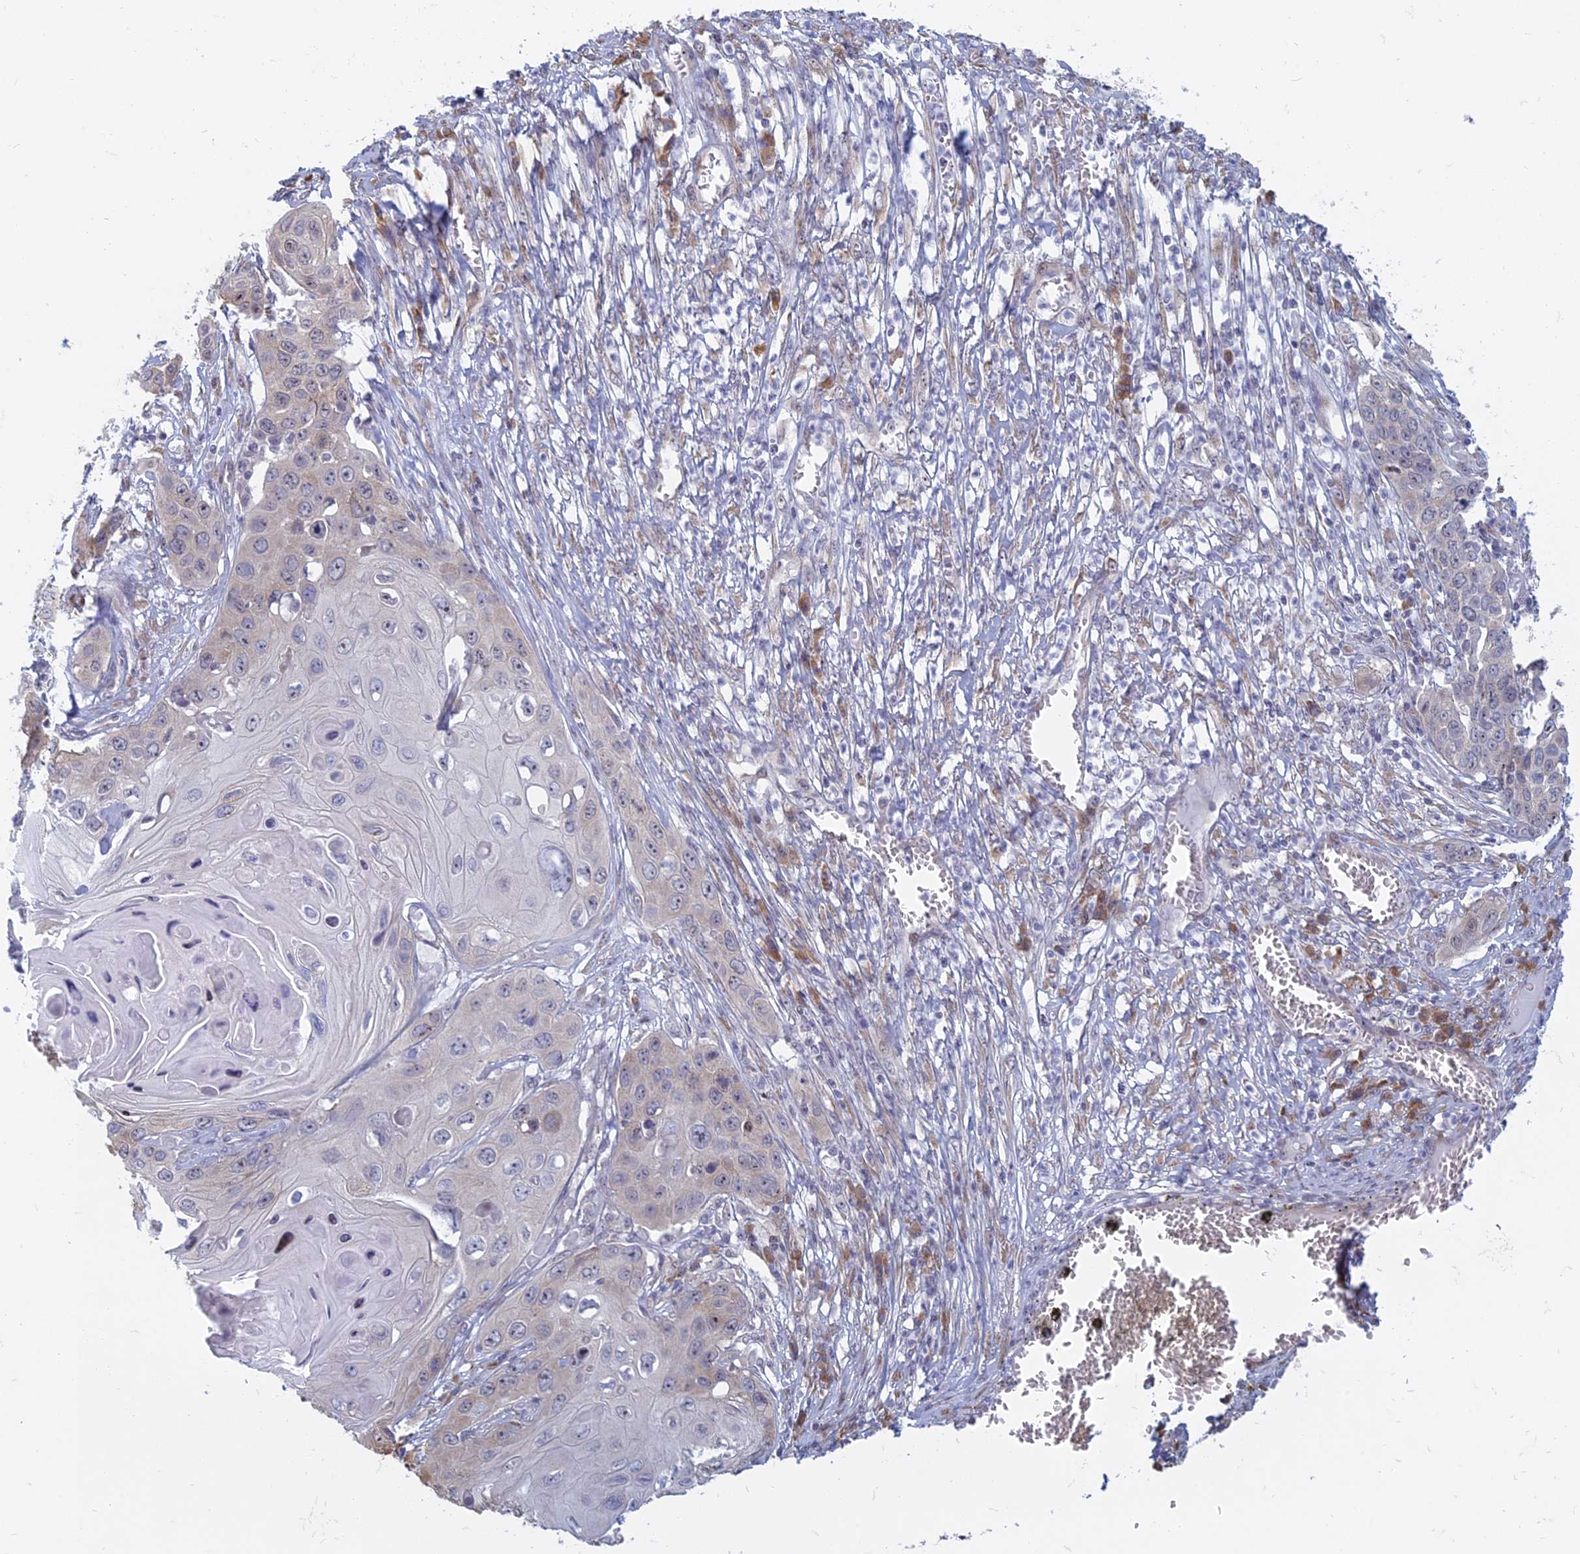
{"staining": {"intensity": "negative", "quantity": "none", "location": "none"}, "tissue": "skin cancer", "cell_type": "Tumor cells", "image_type": "cancer", "snomed": [{"axis": "morphology", "description": "Squamous cell carcinoma, NOS"}, {"axis": "topography", "description": "Skin"}], "caption": "A photomicrograph of human skin squamous cell carcinoma is negative for staining in tumor cells.", "gene": "RPS19BP1", "patient": {"sex": "male", "age": 55}}